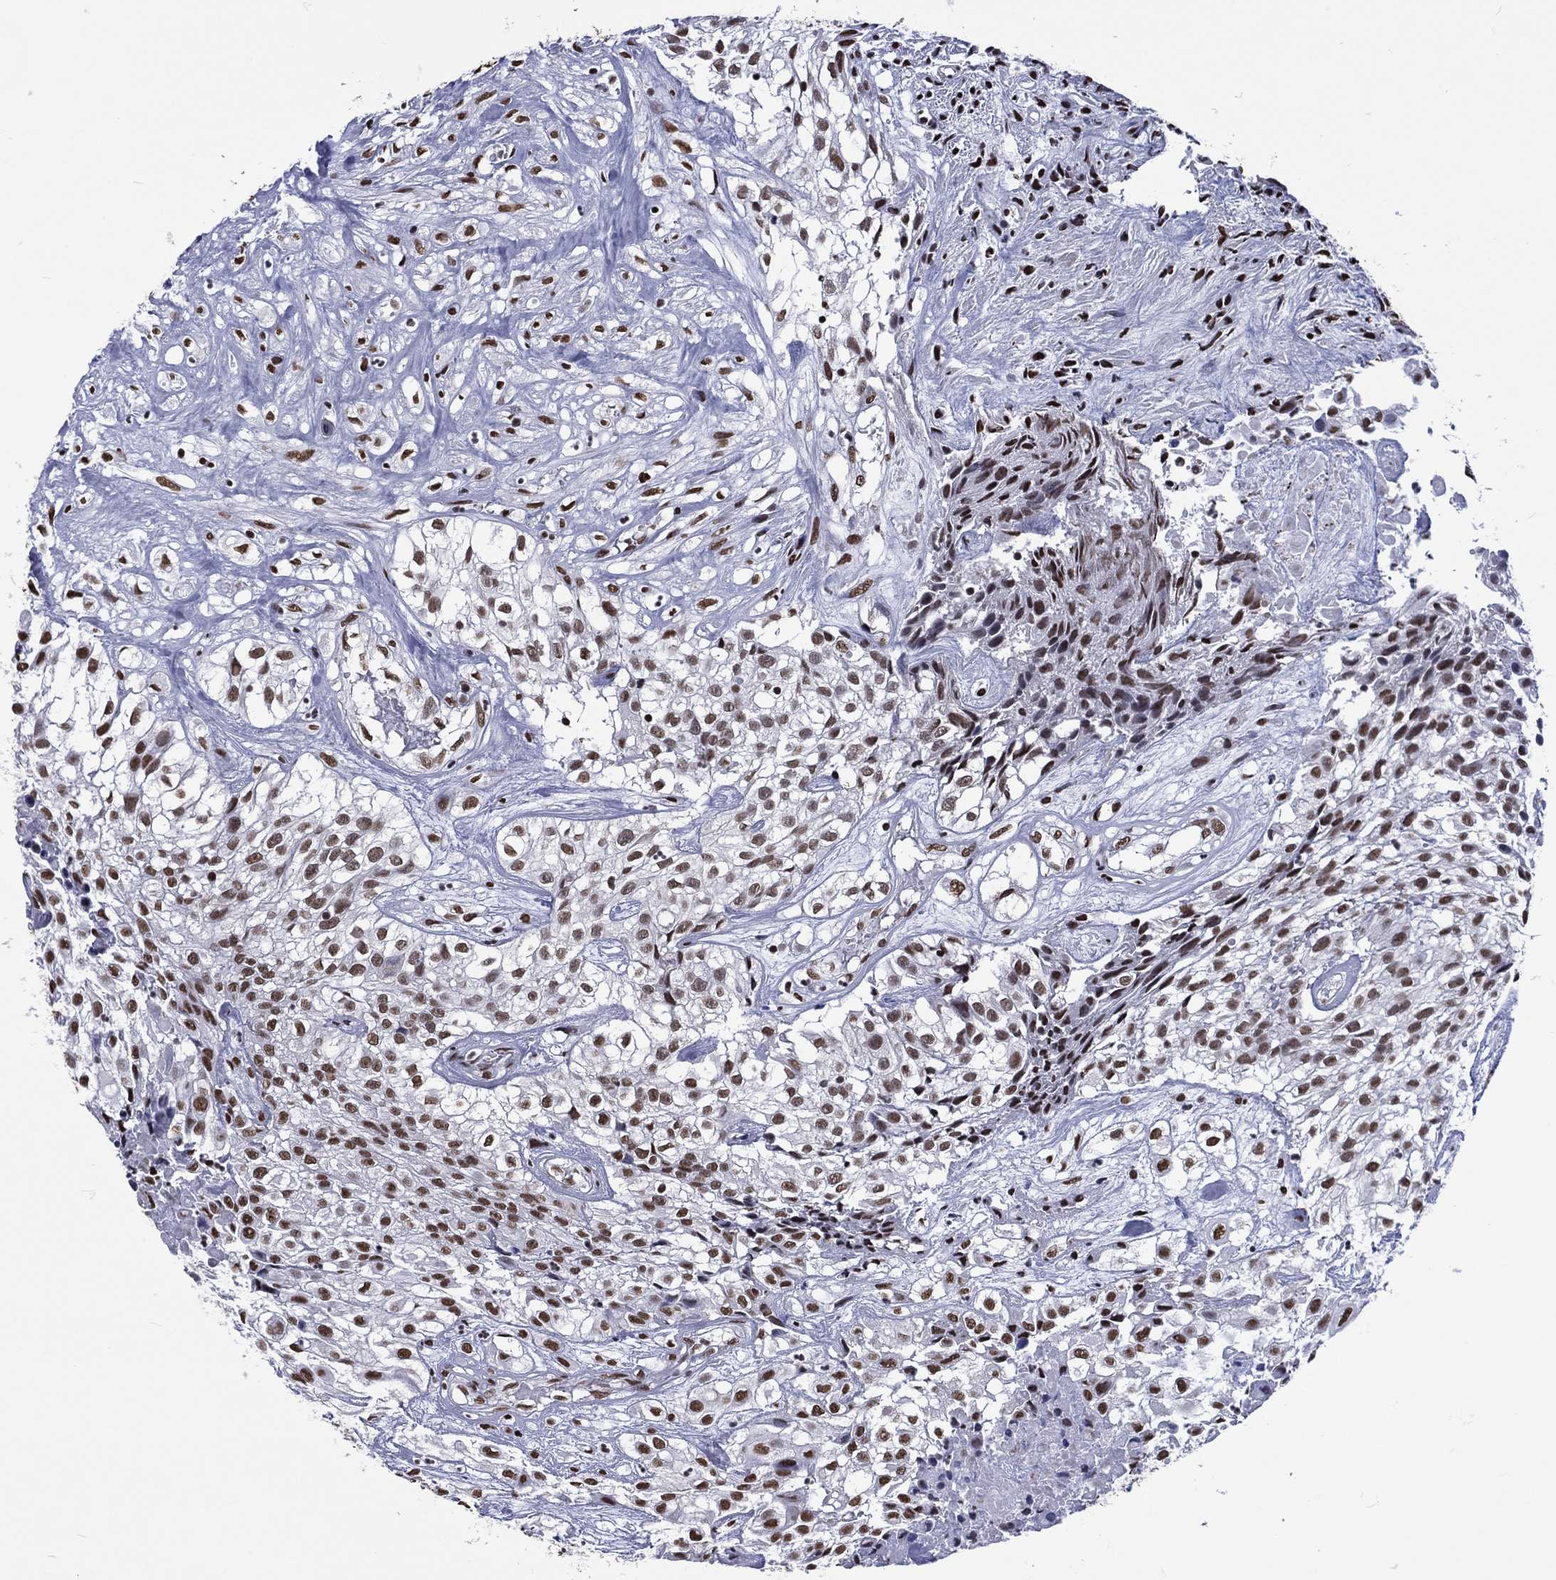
{"staining": {"intensity": "strong", "quantity": "25%-75%", "location": "nuclear"}, "tissue": "urothelial cancer", "cell_type": "Tumor cells", "image_type": "cancer", "snomed": [{"axis": "morphology", "description": "Urothelial carcinoma, High grade"}, {"axis": "topography", "description": "Urinary bladder"}], "caption": "Immunohistochemical staining of high-grade urothelial carcinoma exhibits strong nuclear protein staining in about 25%-75% of tumor cells.", "gene": "RETREG2", "patient": {"sex": "male", "age": 56}}